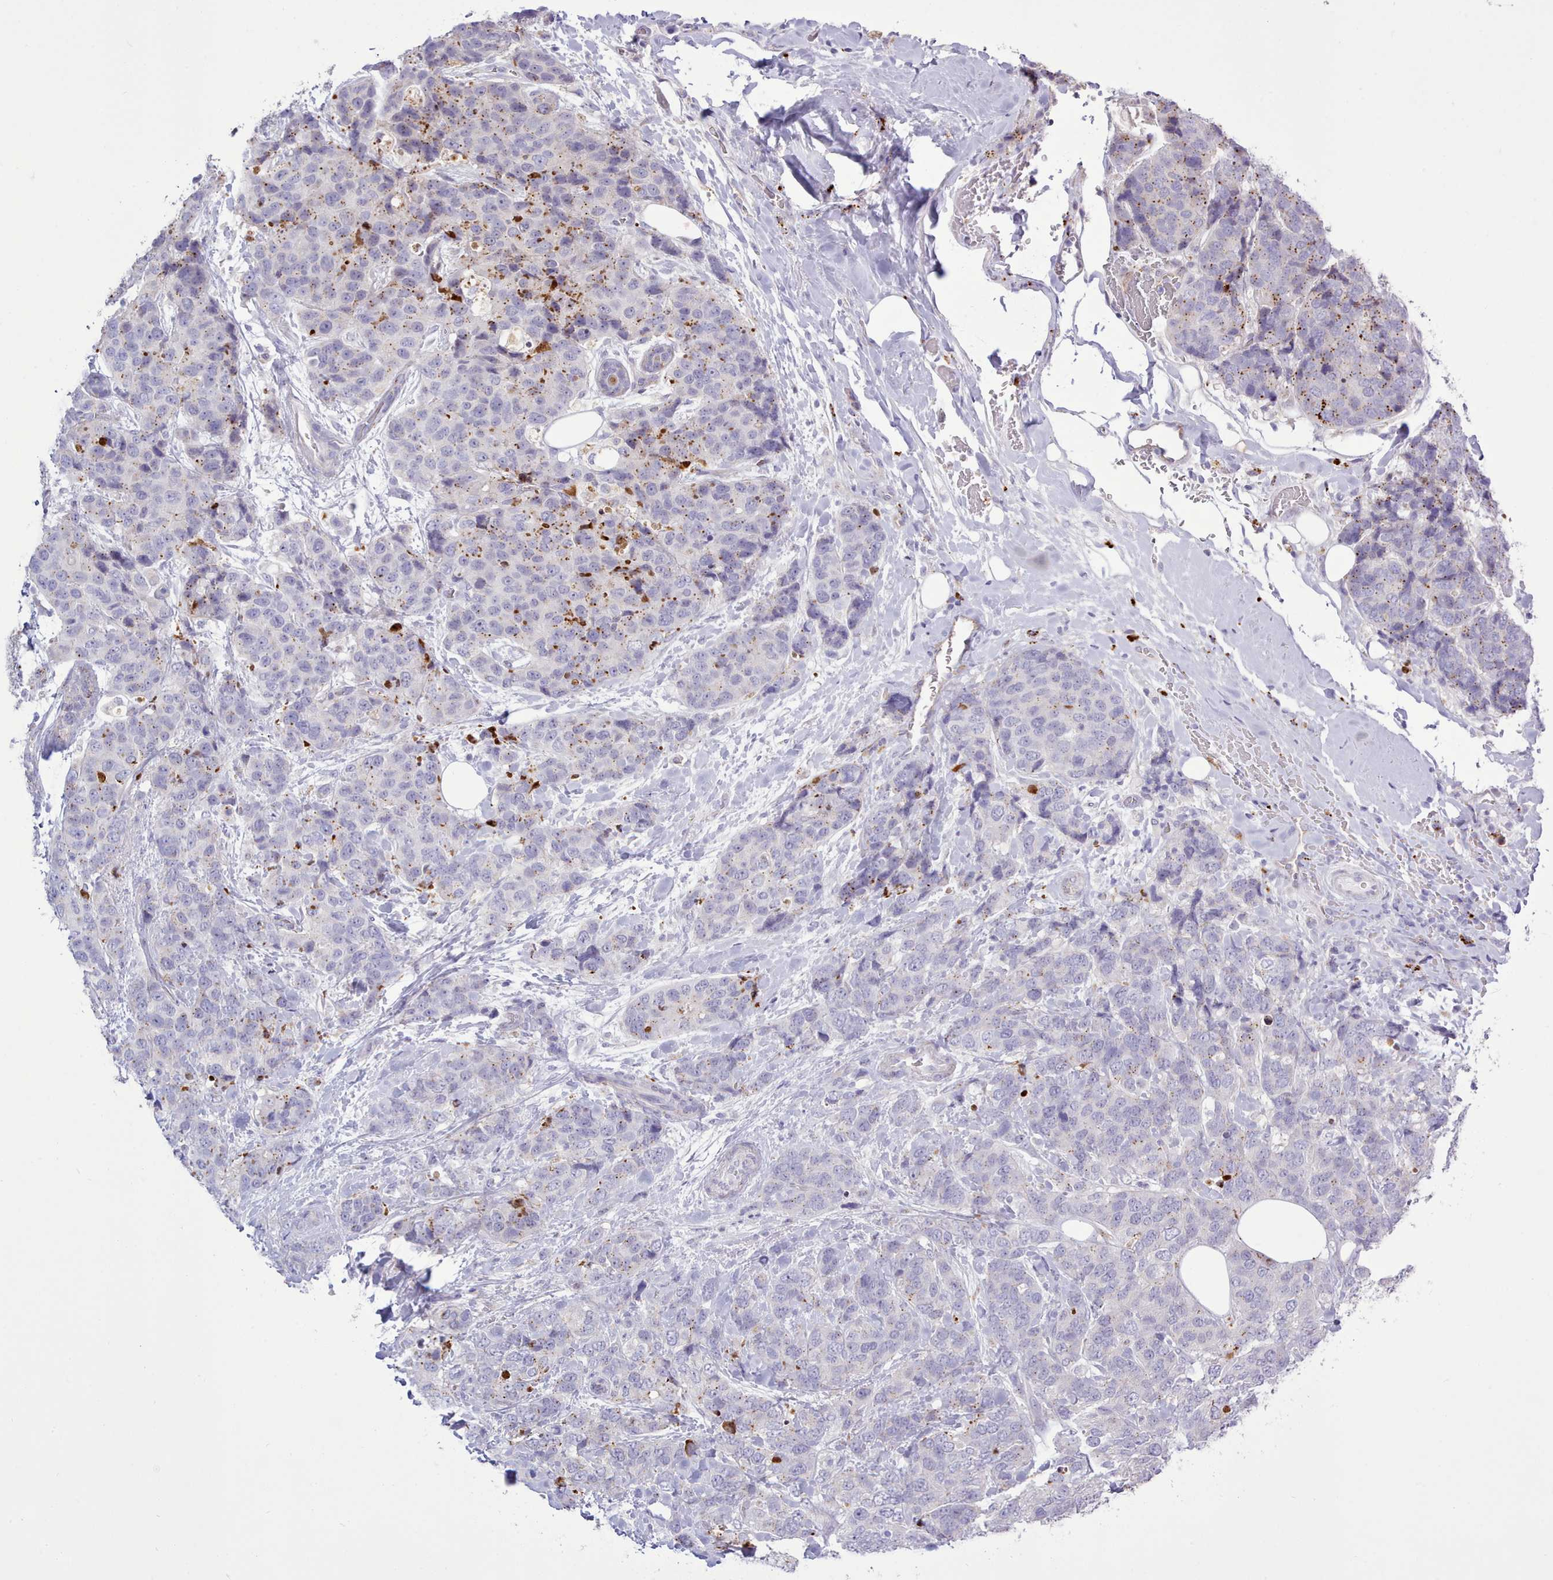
{"staining": {"intensity": "moderate", "quantity": "<25%", "location": "cytoplasmic/membranous"}, "tissue": "breast cancer", "cell_type": "Tumor cells", "image_type": "cancer", "snomed": [{"axis": "morphology", "description": "Lobular carcinoma"}, {"axis": "topography", "description": "Breast"}], "caption": "IHC histopathology image of human breast lobular carcinoma stained for a protein (brown), which reveals low levels of moderate cytoplasmic/membranous staining in approximately <25% of tumor cells.", "gene": "SRD5A1", "patient": {"sex": "female", "age": 59}}